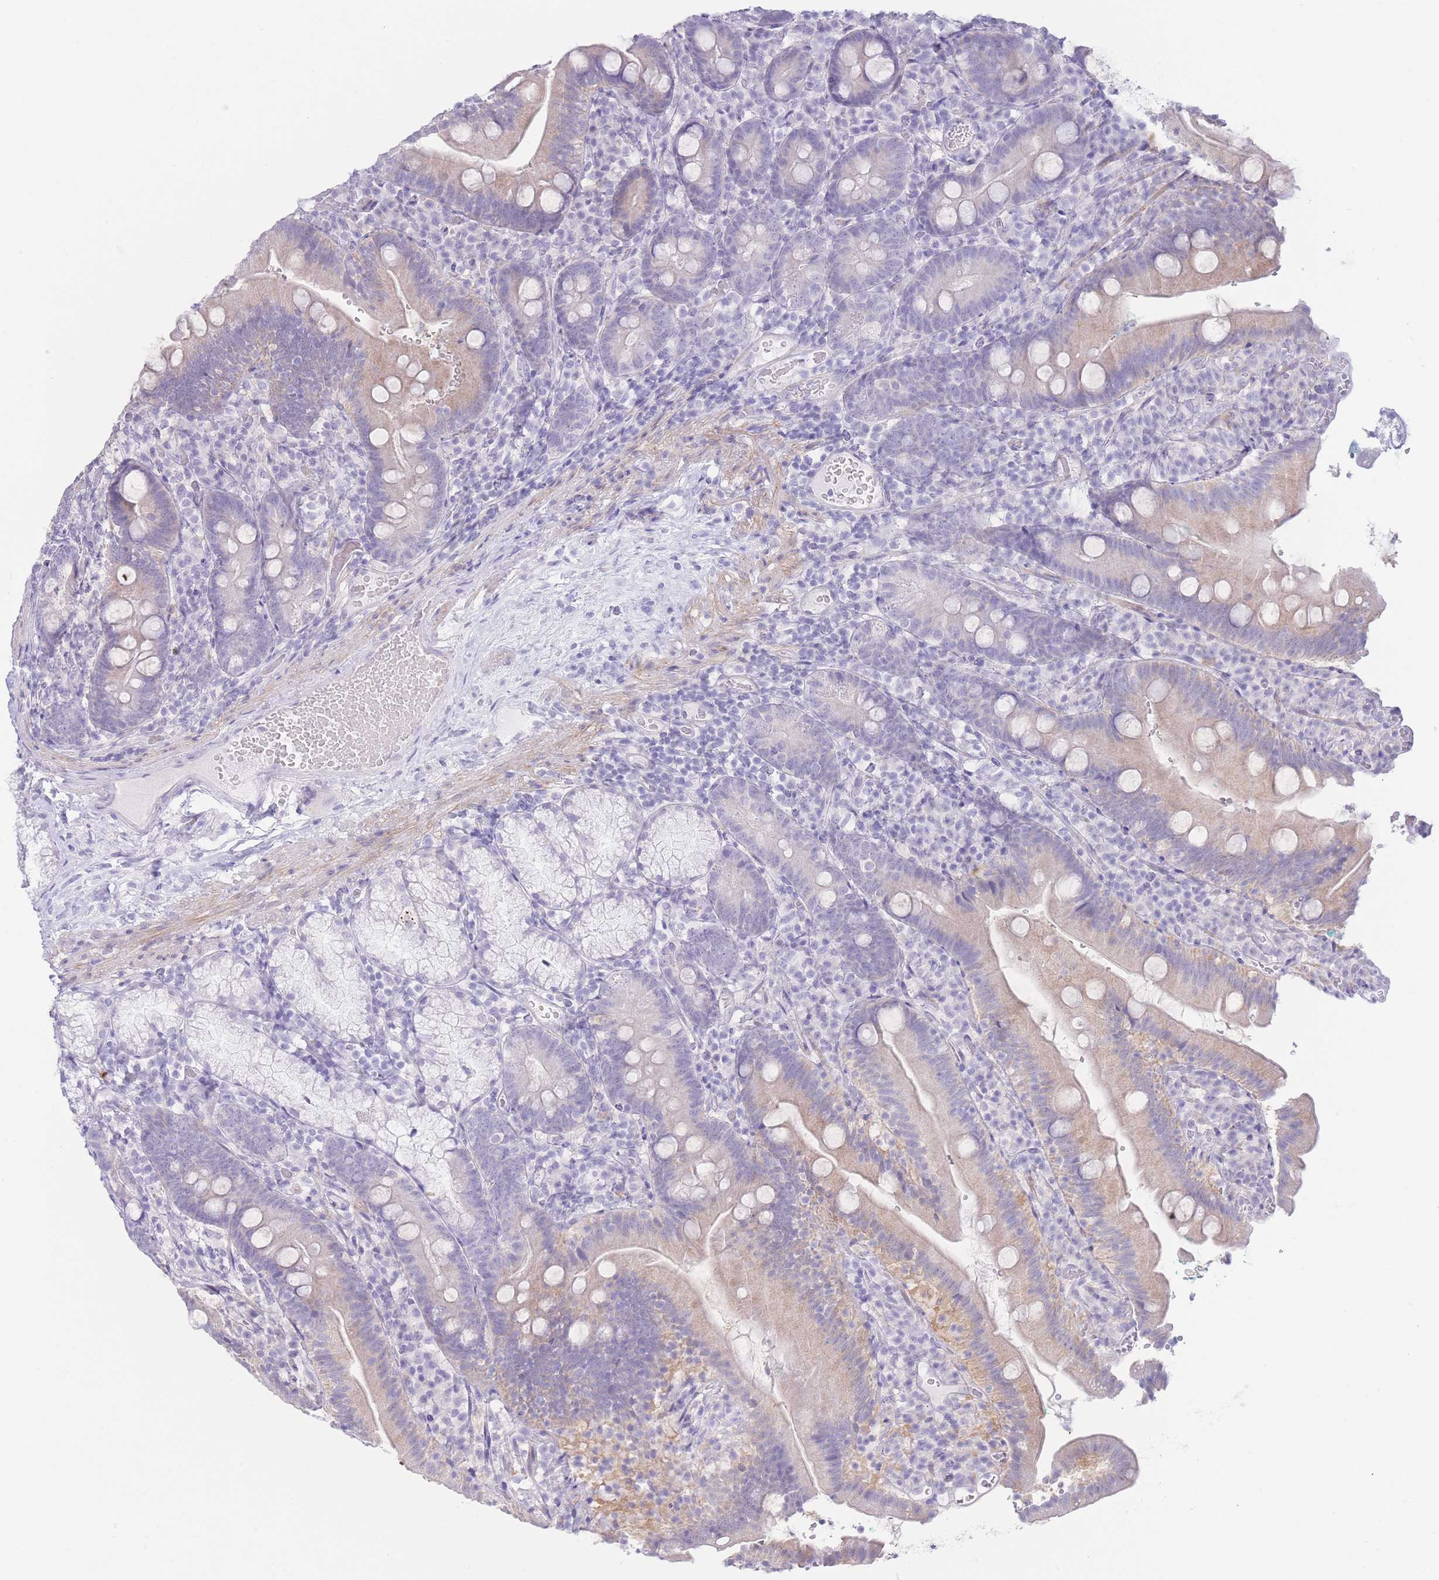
{"staining": {"intensity": "weak", "quantity": "<25%", "location": "cytoplasmic/membranous"}, "tissue": "duodenum", "cell_type": "Glandular cells", "image_type": "normal", "snomed": [{"axis": "morphology", "description": "Normal tissue, NOS"}, {"axis": "topography", "description": "Duodenum"}], "caption": "High magnification brightfield microscopy of normal duodenum stained with DAB (3,3'-diaminobenzidine) (brown) and counterstained with hematoxylin (blue): glandular cells show no significant staining. (DAB immunohistochemistry visualized using brightfield microscopy, high magnification).", "gene": "PKLR", "patient": {"sex": "female", "age": 67}}